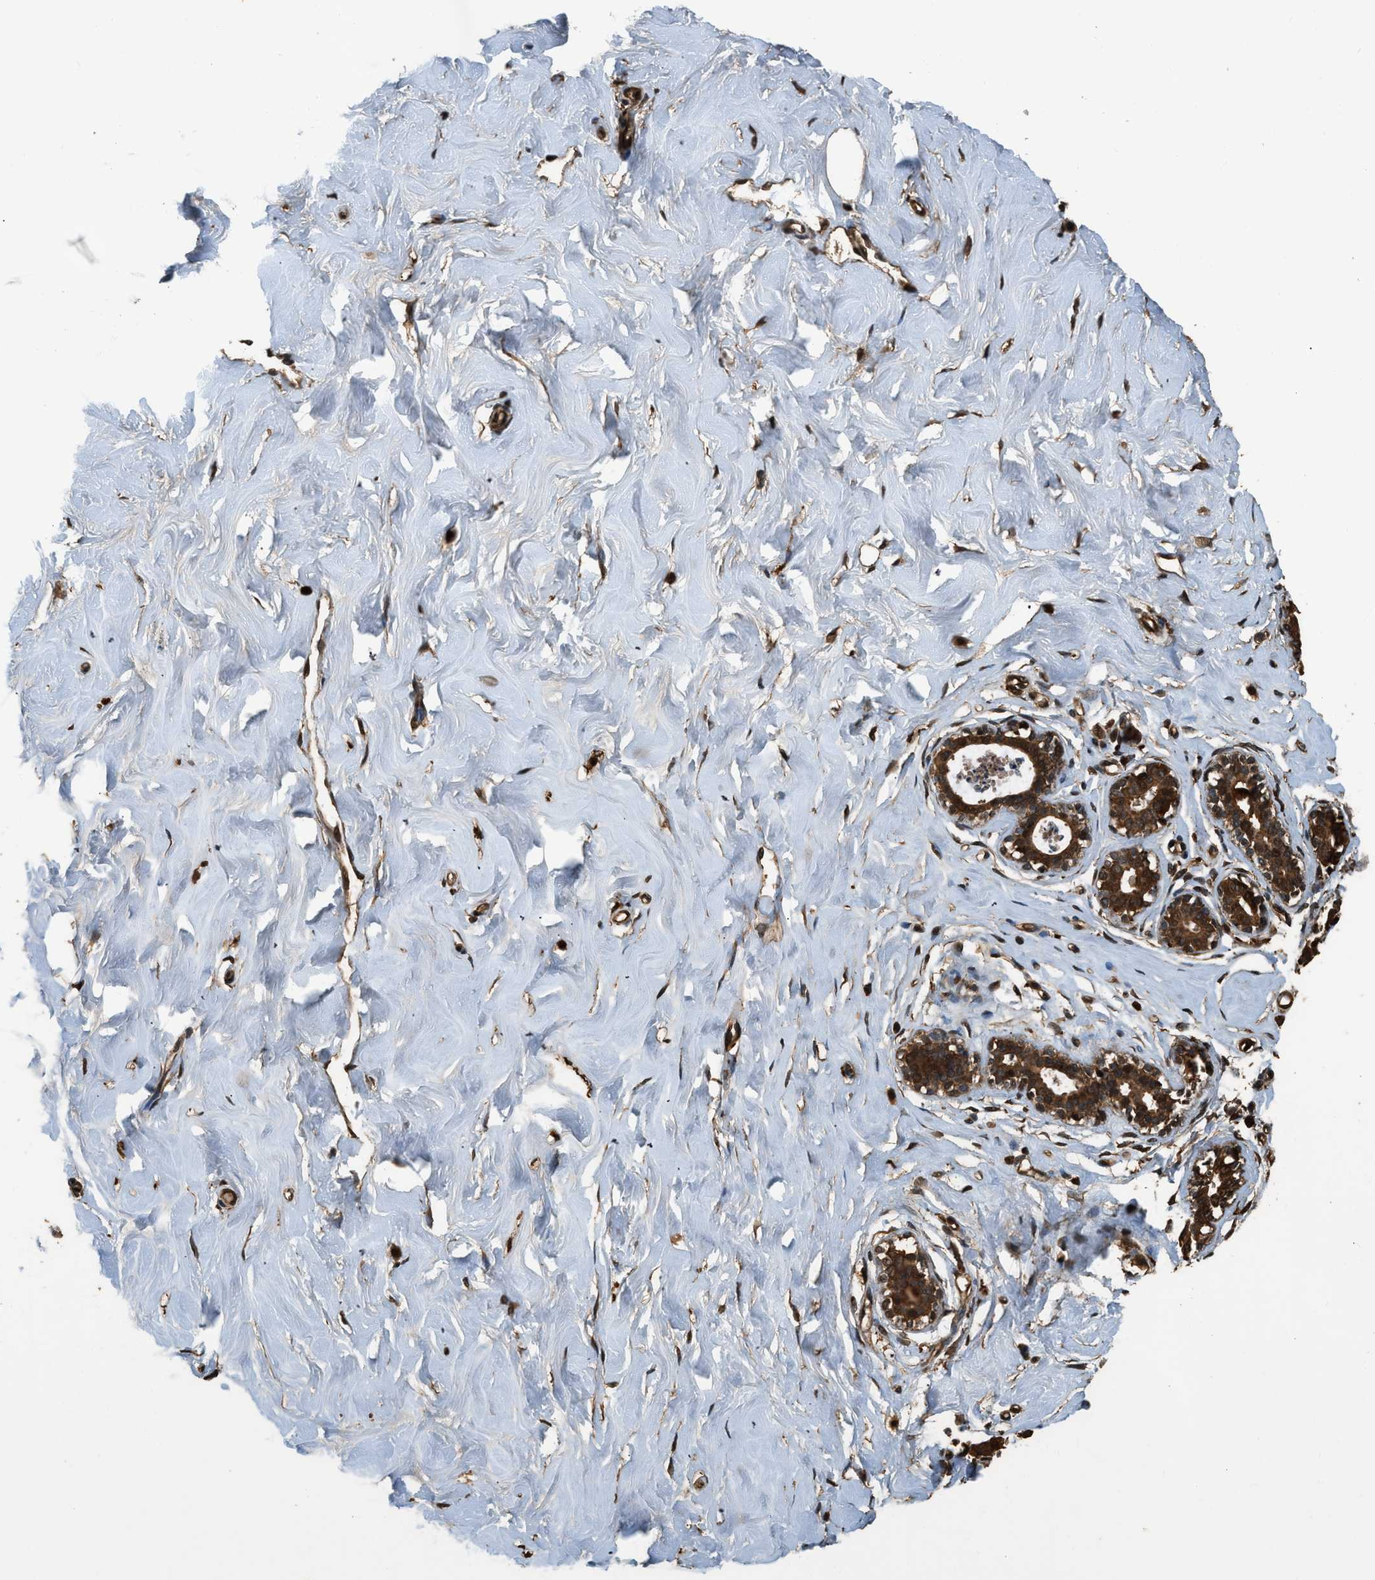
{"staining": {"intensity": "negative", "quantity": "none", "location": "none"}, "tissue": "breast", "cell_type": "Adipocytes", "image_type": "normal", "snomed": [{"axis": "morphology", "description": "Normal tissue, NOS"}, {"axis": "topography", "description": "Breast"}], "caption": "Breast was stained to show a protein in brown. There is no significant staining in adipocytes. (Brightfield microscopy of DAB immunohistochemistry at high magnification).", "gene": "RAP2A", "patient": {"sex": "female", "age": 23}}